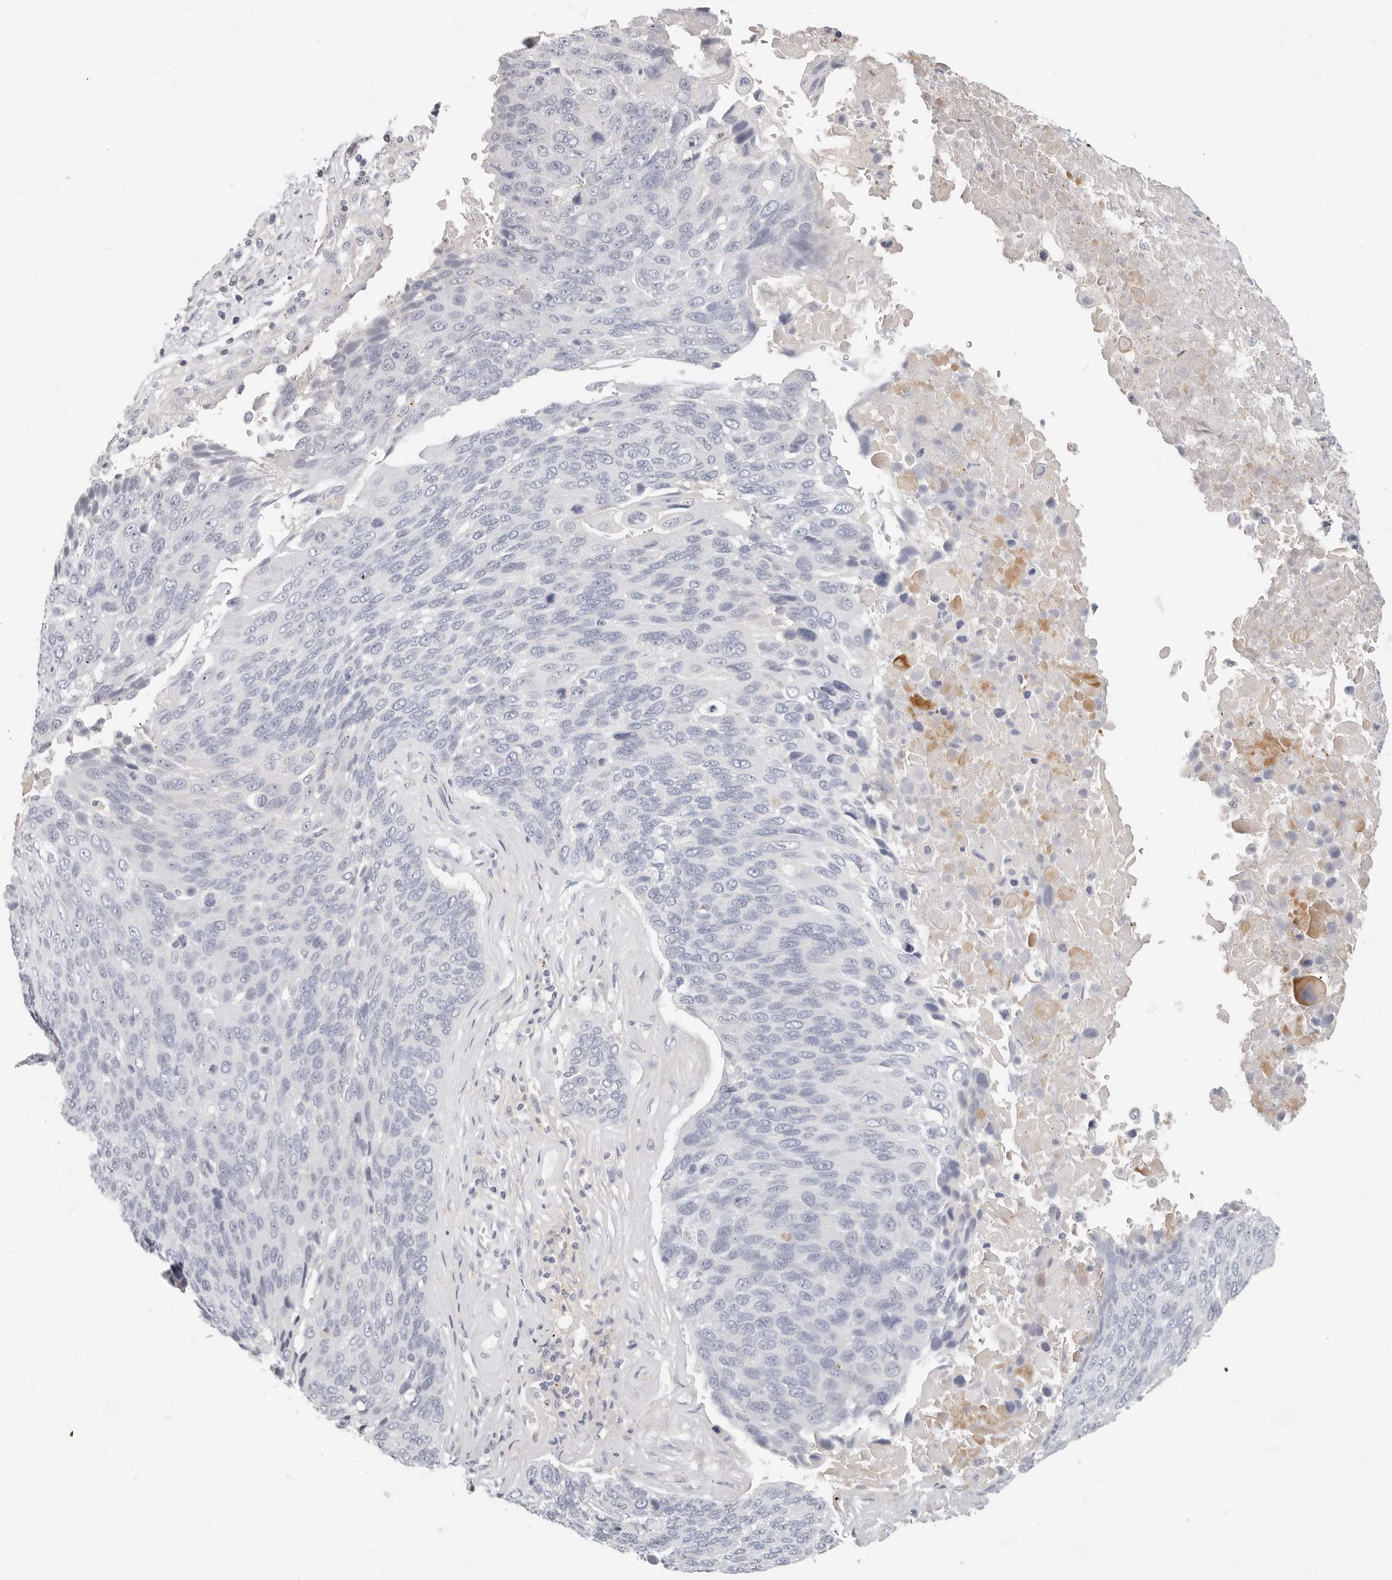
{"staining": {"intensity": "negative", "quantity": "none", "location": "none"}, "tissue": "lung cancer", "cell_type": "Tumor cells", "image_type": "cancer", "snomed": [{"axis": "morphology", "description": "Squamous cell carcinoma, NOS"}, {"axis": "topography", "description": "Lung"}], "caption": "This is a photomicrograph of IHC staining of lung cancer (squamous cell carcinoma), which shows no expression in tumor cells.", "gene": "ZRANB1", "patient": {"sex": "male", "age": 66}}